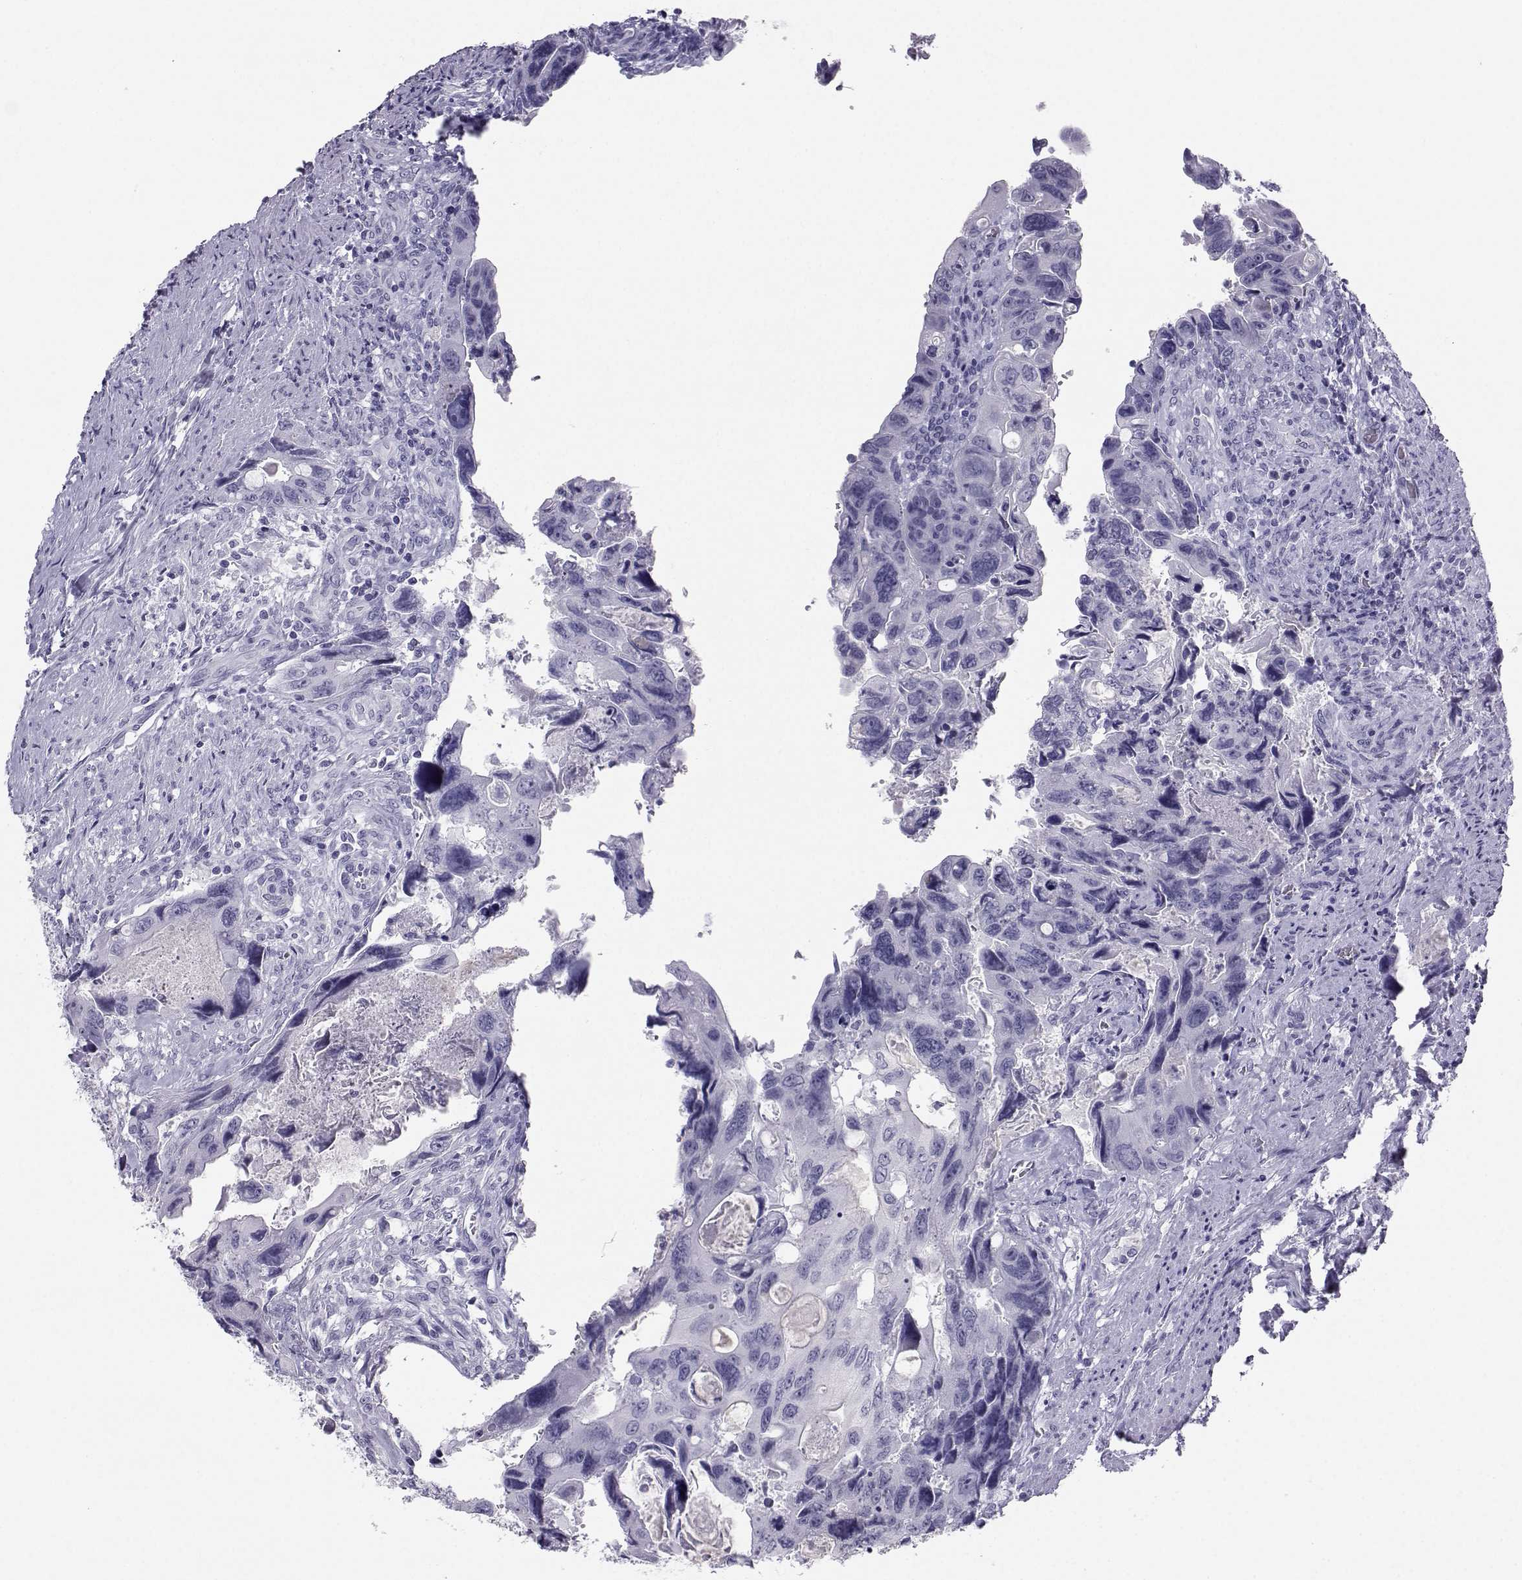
{"staining": {"intensity": "negative", "quantity": "none", "location": "none"}, "tissue": "colorectal cancer", "cell_type": "Tumor cells", "image_type": "cancer", "snomed": [{"axis": "morphology", "description": "Adenocarcinoma, NOS"}, {"axis": "topography", "description": "Rectum"}], "caption": "Tumor cells show no significant staining in colorectal adenocarcinoma.", "gene": "SST", "patient": {"sex": "male", "age": 62}}